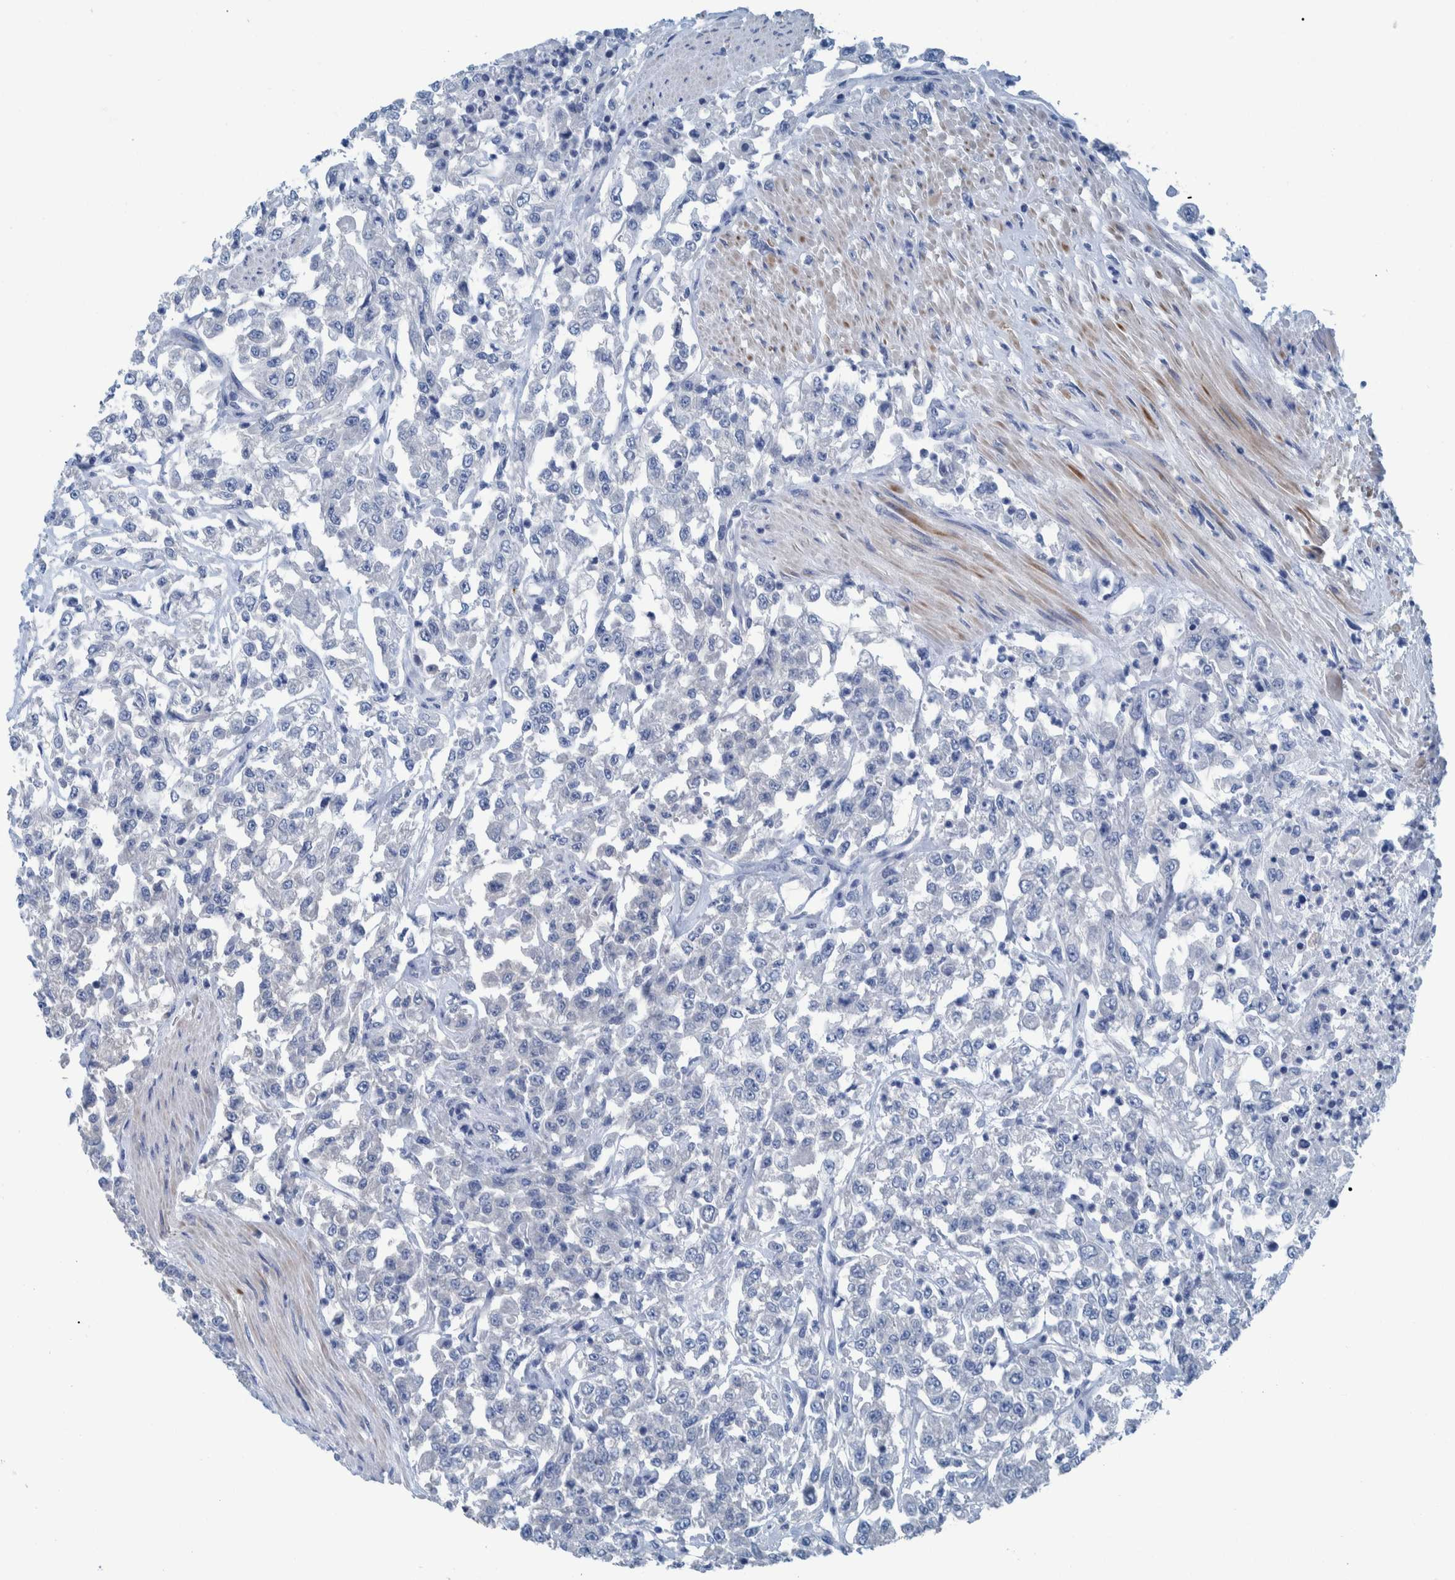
{"staining": {"intensity": "negative", "quantity": "none", "location": "none"}, "tissue": "urothelial cancer", "cell_type": "Tumor cells", "image_type": "cancer", "snomed": [{"axis": "morphology", "description": "Urothelial carcinoma, High grade"}, {"axis": "topography", "description": "Urinary bladder"}], "caption": "DAB (3,3'-diaminobenzidine) immunohistochemical staining of urothelial cancer demonstrates no significant staining in tumor cells. The staining is performed using DAB (3,3'-diaminobenzidine) brown chromogen with nuclei counter-stained in using hematoxylin.", "gene": "IDO1", "patient": {"sex": "male", "age": 46}}